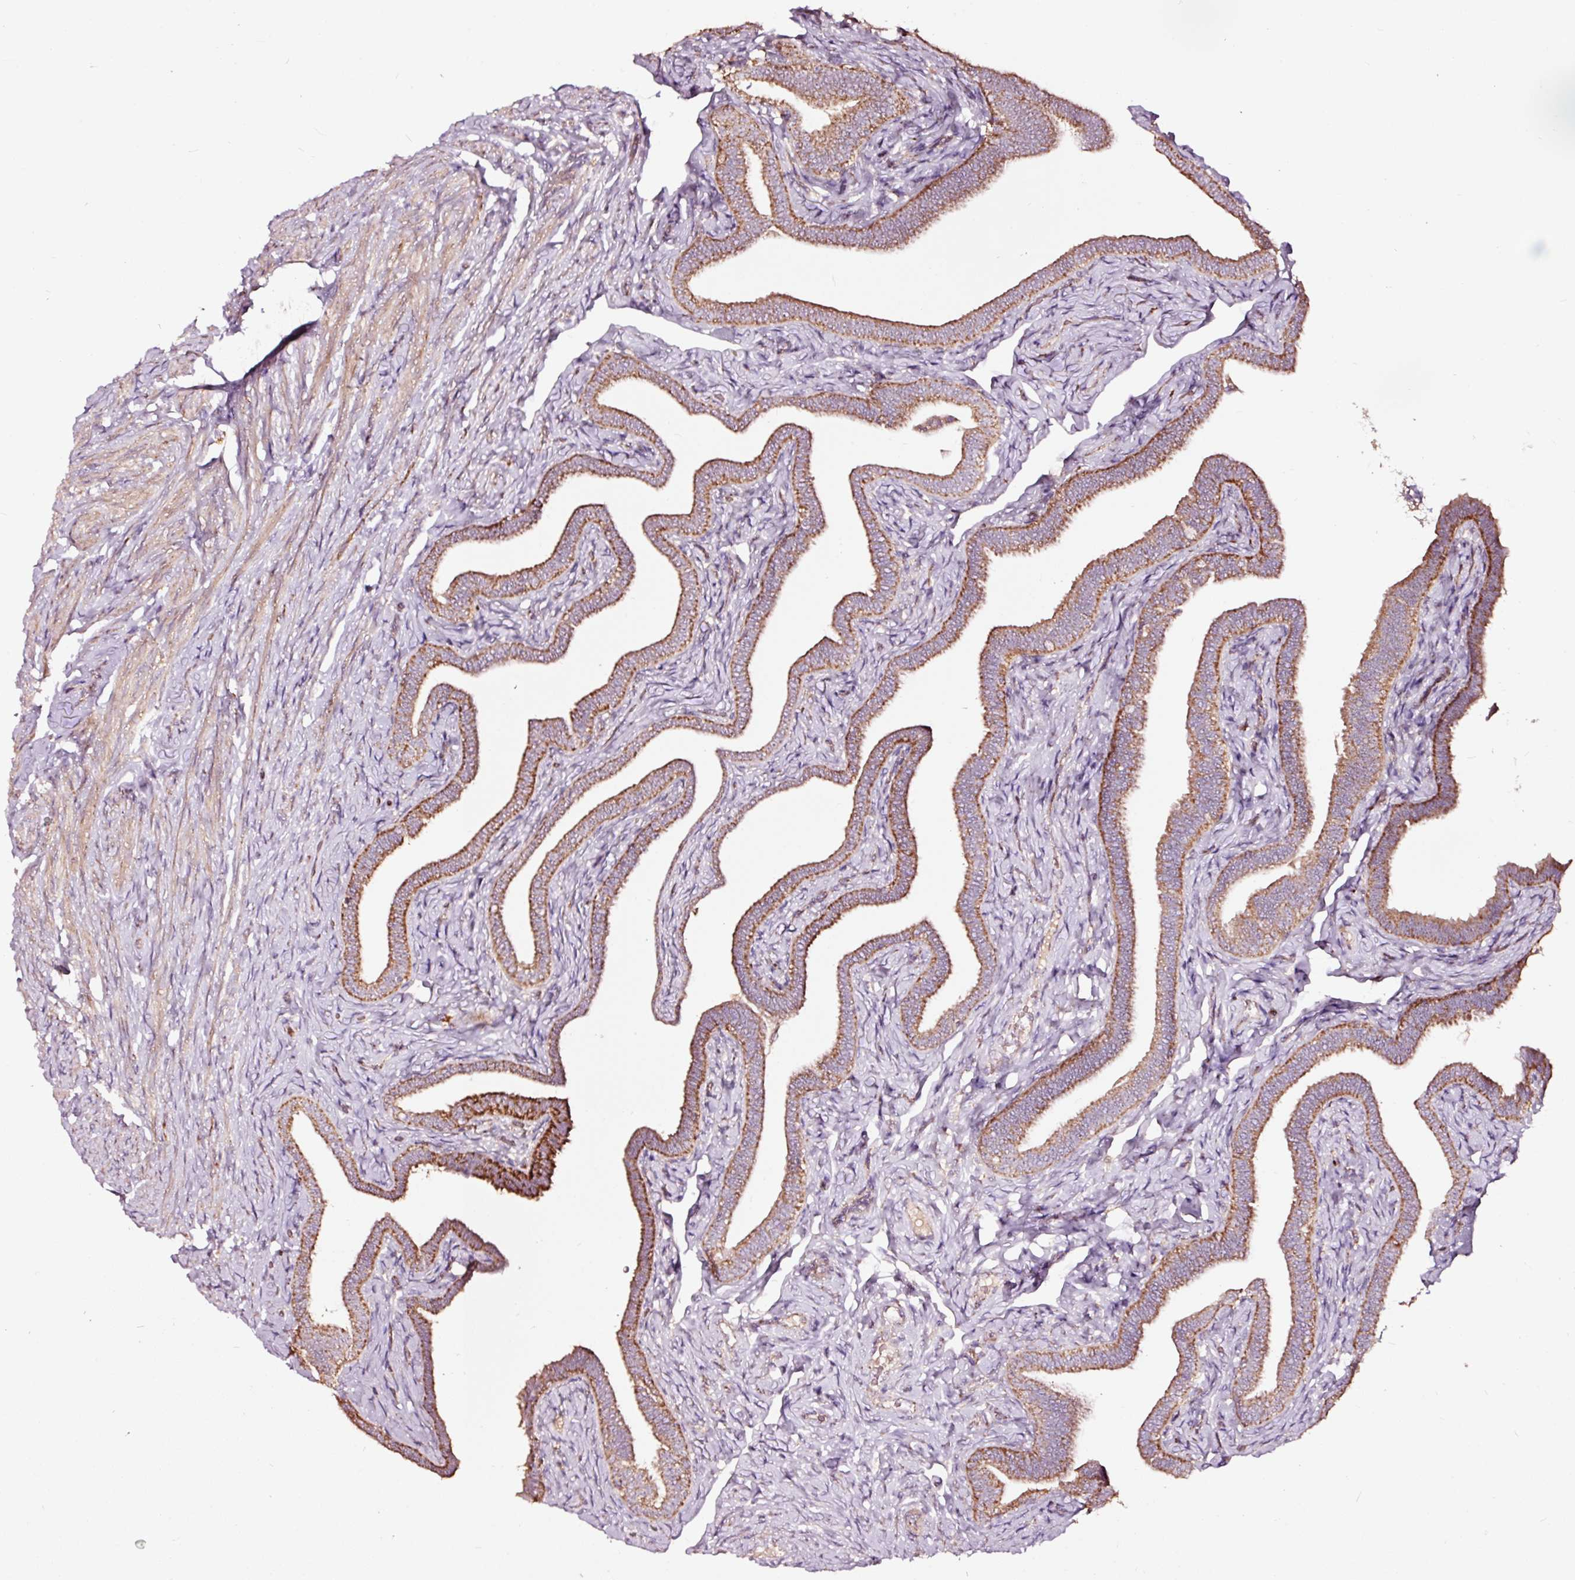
{"staining": {"intensity": "strong", "quantity": ">75%", "location": "cytoplasmic/membranous"}, "tissue": "fallopian tube", "cell_type": "Glandular cells", "image_type": "normal", "snomed": [{"axis": "morphology", "description": "Normal tissue, NOS"}, {"axis": "topography", "description": "Fallopian tube"}], "caption": "IHC (DAB (3,3'-diaminobenzidine)) staining of normal fallopian tube shows strong cytoplasmic/membranous protein expression in about >75% of glandular cells.", "gene": "TPM1", "patient": {"sex": "female", "age": 69}}